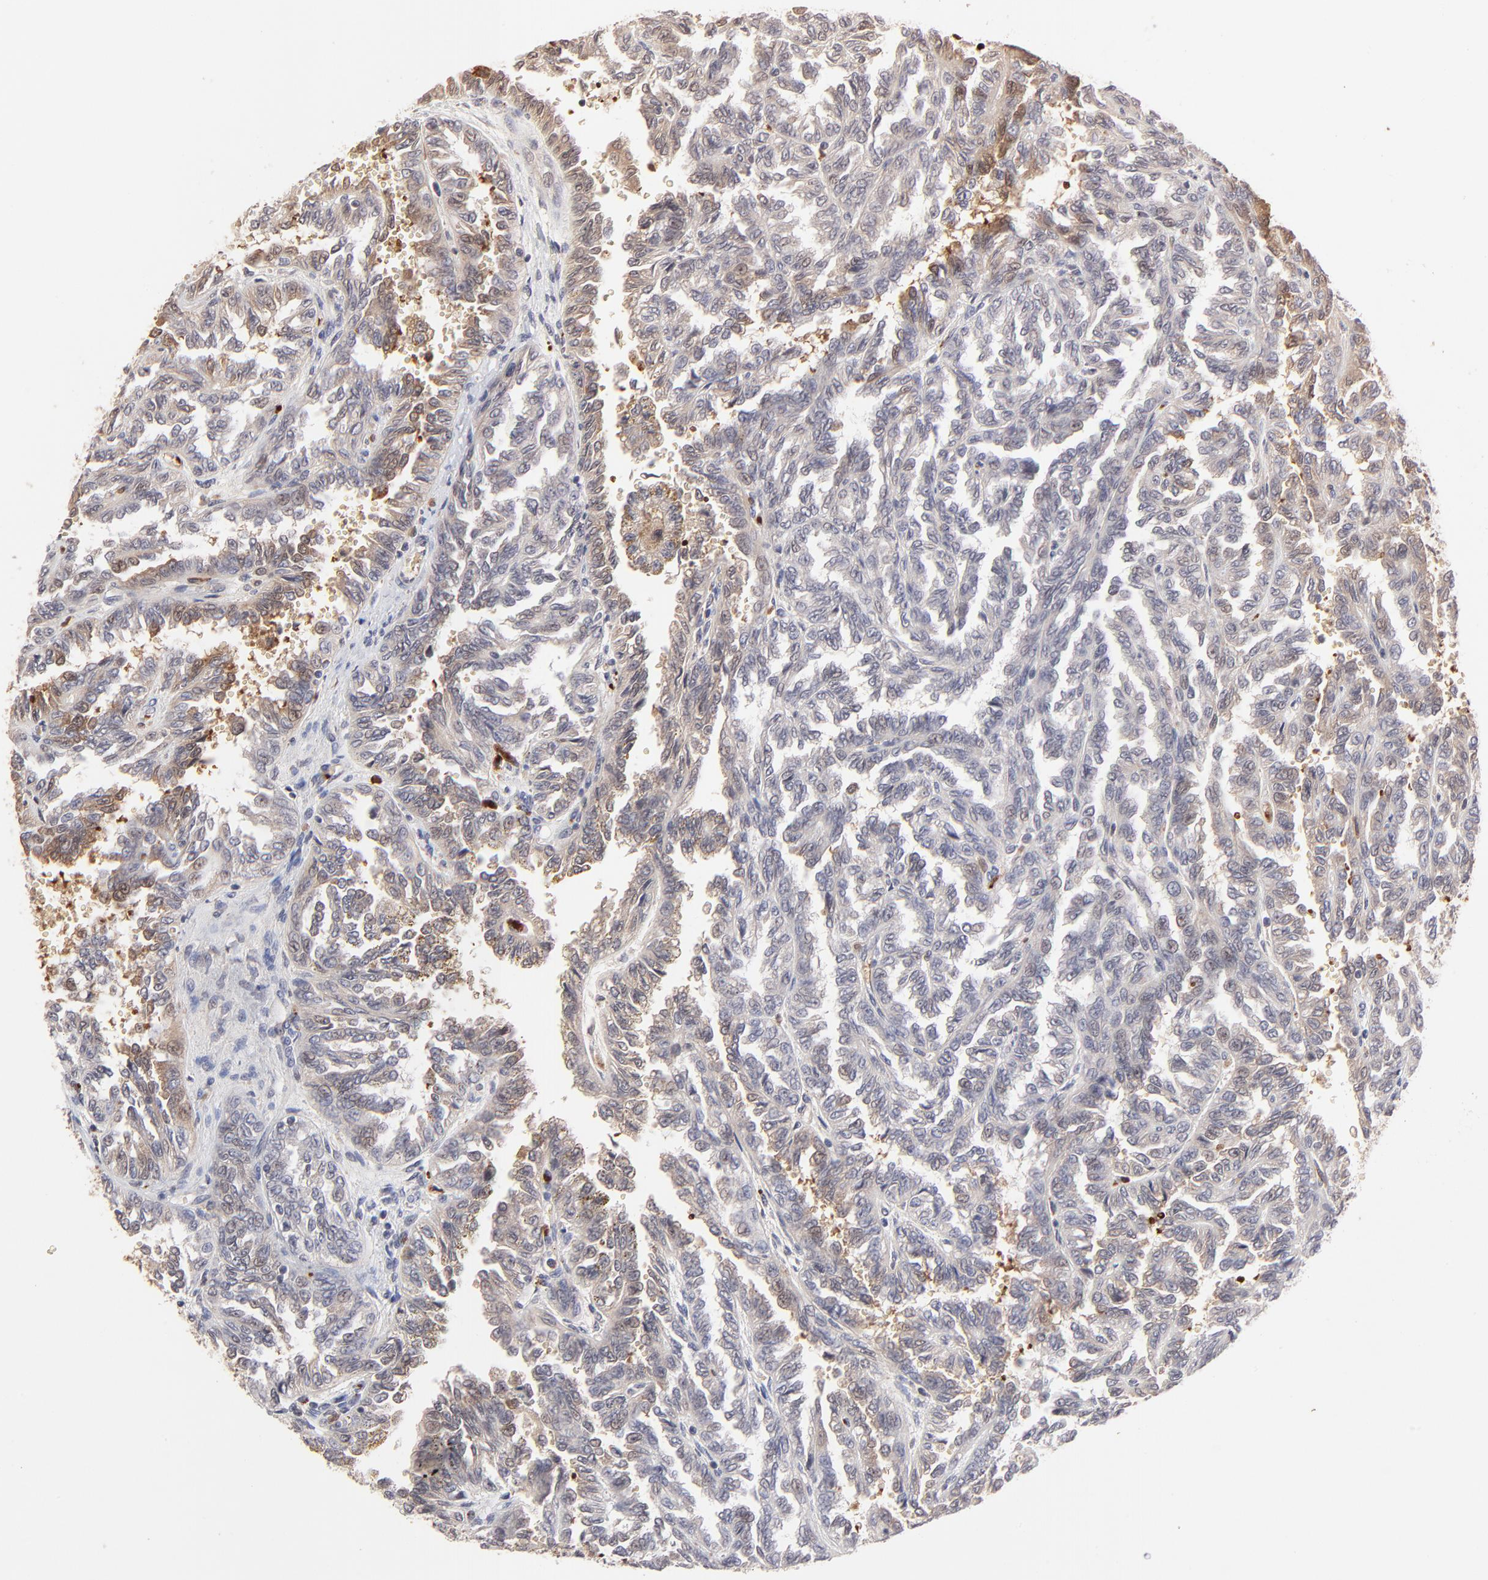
{"staining": {"intensity": "weak", "quantity": ">75%", "location": "cytoplasmic/membranous"}, "tissue": "renal cancer", "cell_type": "Tumor cells", "image_type": "cancer", "snomed": [{"axis": "morphology", "description": "Inflammation, NOS"}, {"axis": "morphology", "description": "Adenocarcinoma, NOS"}, {"axis": "topography", "description": "Kidney"}], "caption": "Immunohistochemical staining of human renal adenocarcinoma displays weak cytoplasmic/membranous protein staining in approximately >75% of tumor cells. (DAB IHC with brightfield microscopy, high magnification).", "gene": "CASP10", "patient": {"sex": "male", "age": 68}}